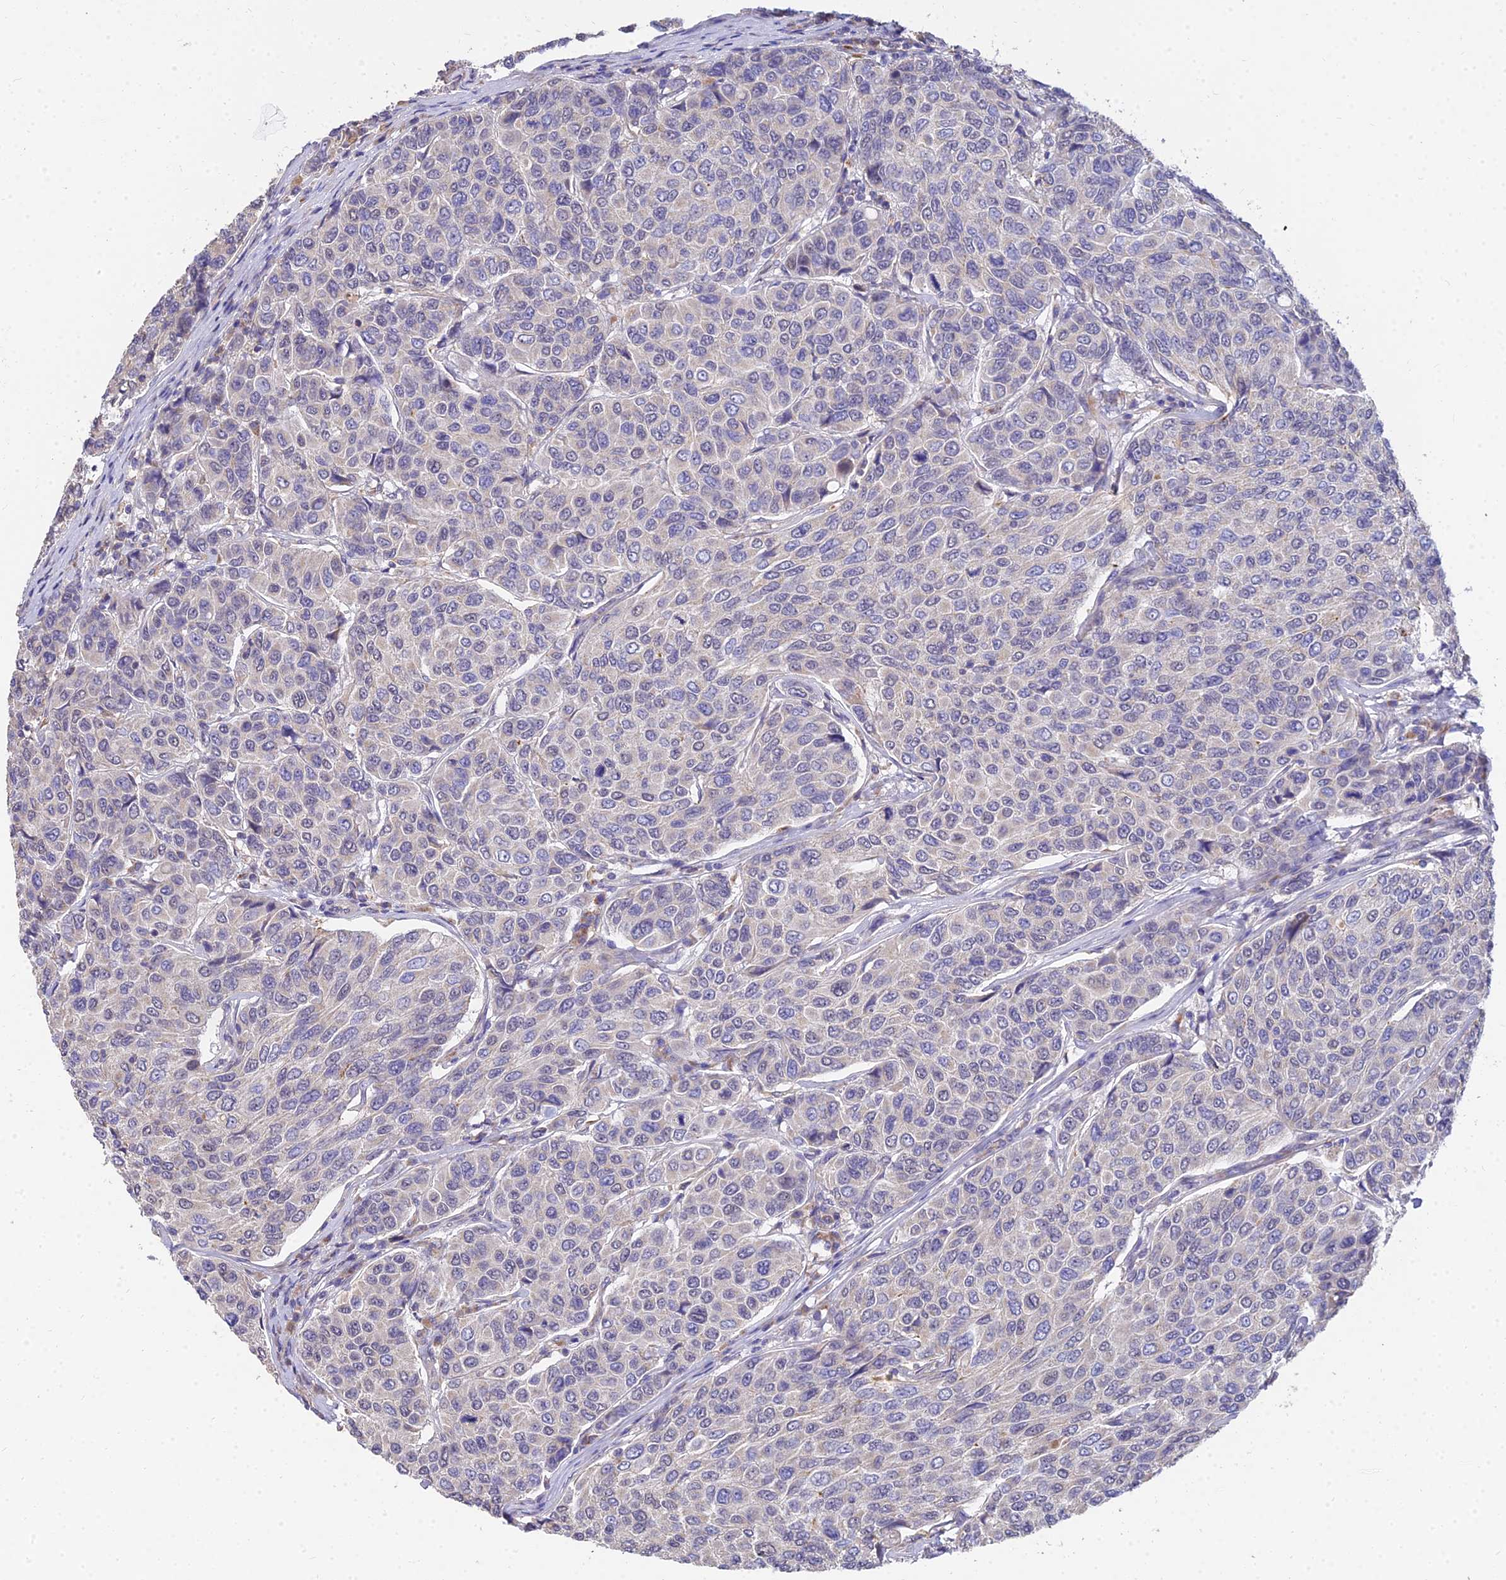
{"staining": {"intensity": "negative", "quantity": "none", "location": "none"}, "tissue": "breast cancer", "cell_type": "Tumor cells", "image_type": "cancer", "snomed": [{"axis": "morphology", "description": "Duct carcinoma"}, {"axis": "topography", "description": "Breast"}], "caption": "A high-resolution image shows IHC staining of intraductal carcinoma (breast), which exhibits no significant positivity in tumor cells.", "gene": "ARL8B", "patient": {"sex": "female", "age": 55}}